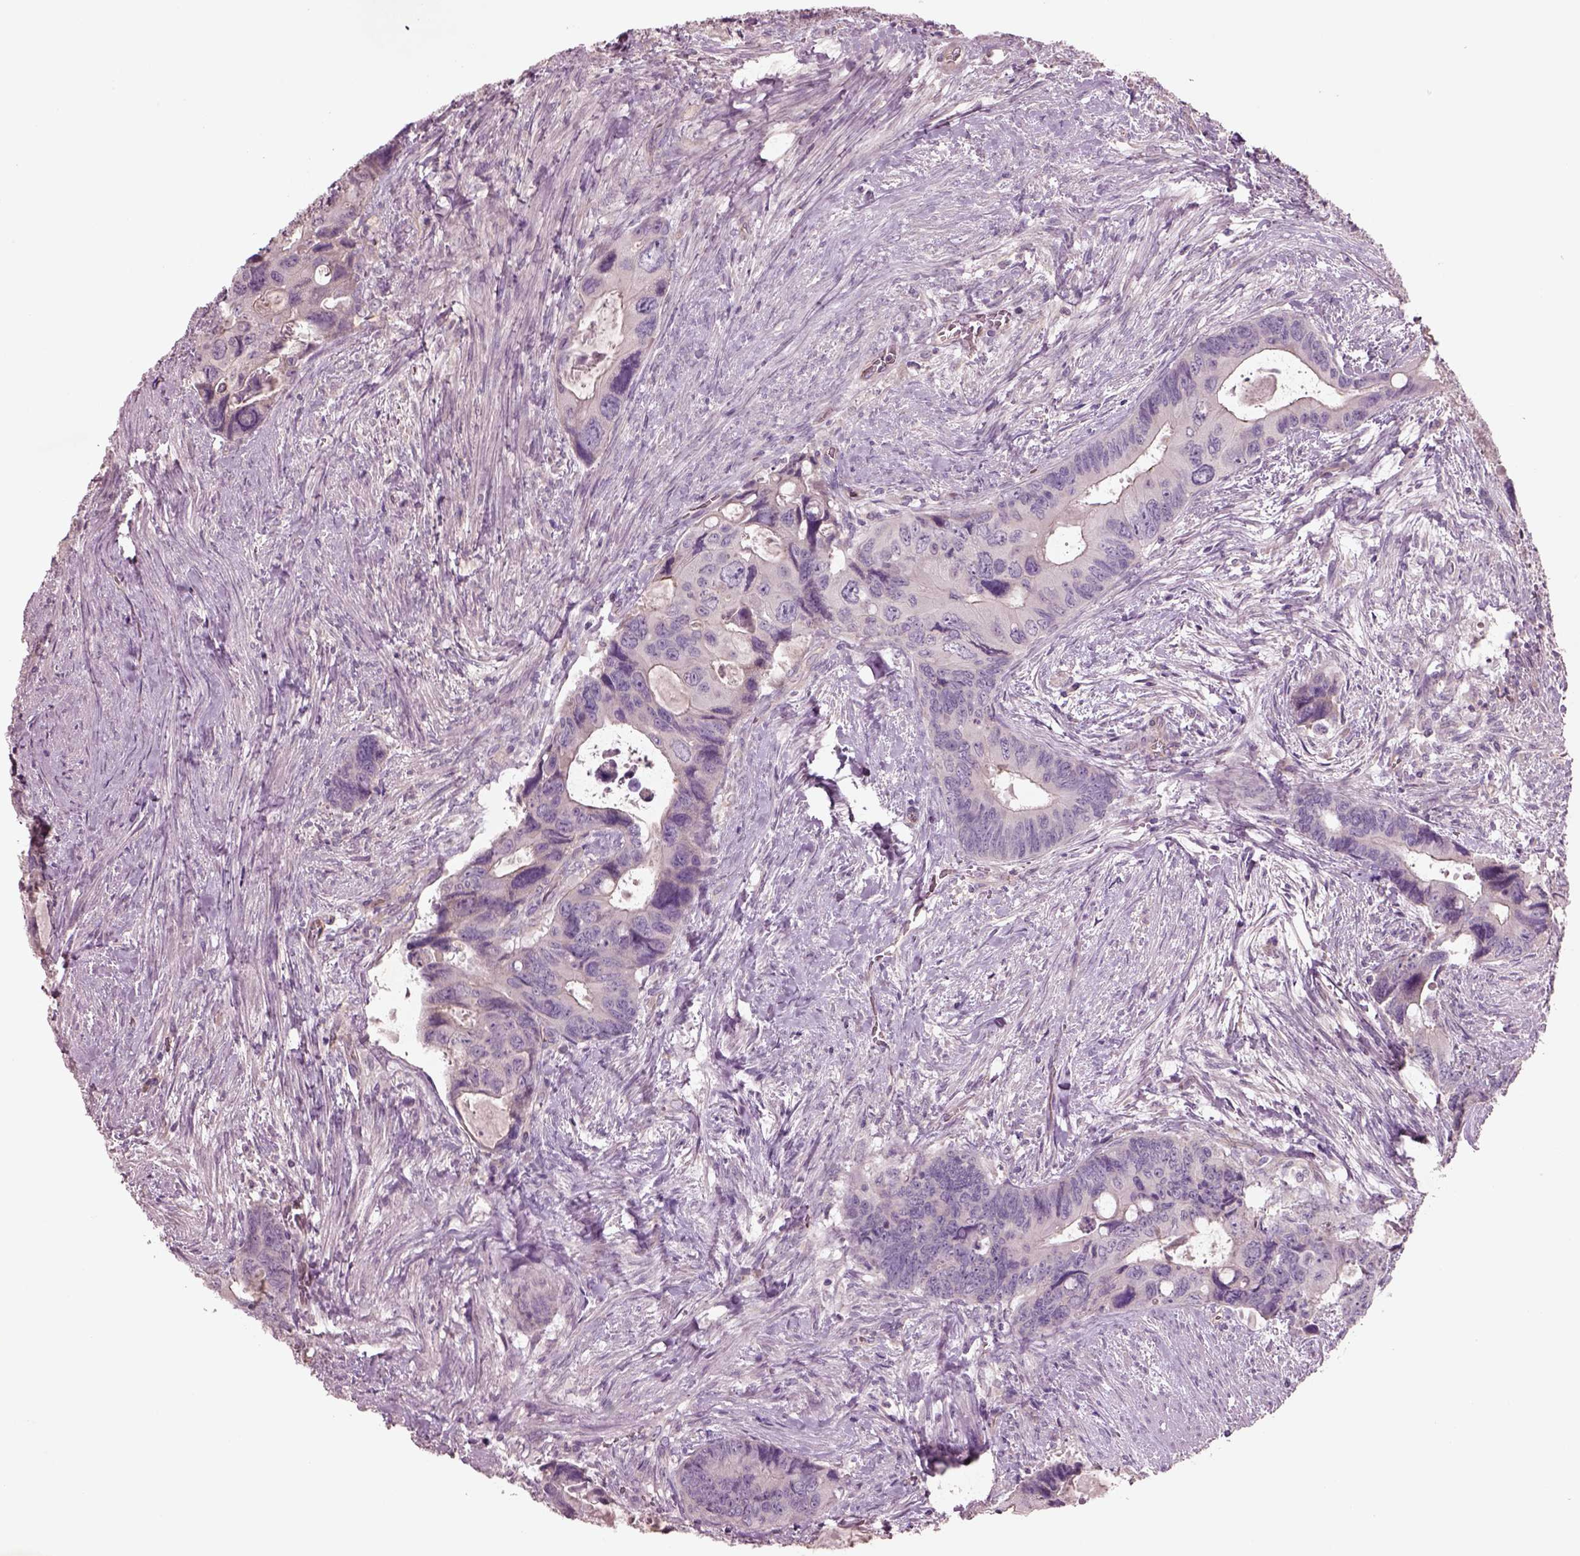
{"staining": {"intensity": "negative", "quantity": "none", "location": "none"}, "tissue": "colorectal cancer", "cell_type": "Tumor cells", "image_type": "cancer", "snomed": [{"axis": "morphology", "description": "Adenocarcinoma, NOS"}, {"axis": "topography", "description": "Rectum"}], "caption": "Immunohistochemical staining of colorectal cancer exhibits no significant positivity in tumor cells. (IHC, brightfield microscopy, high magnification).", "gene": "DUOXA2", "patient": {"sex": "male", "age": 62}}